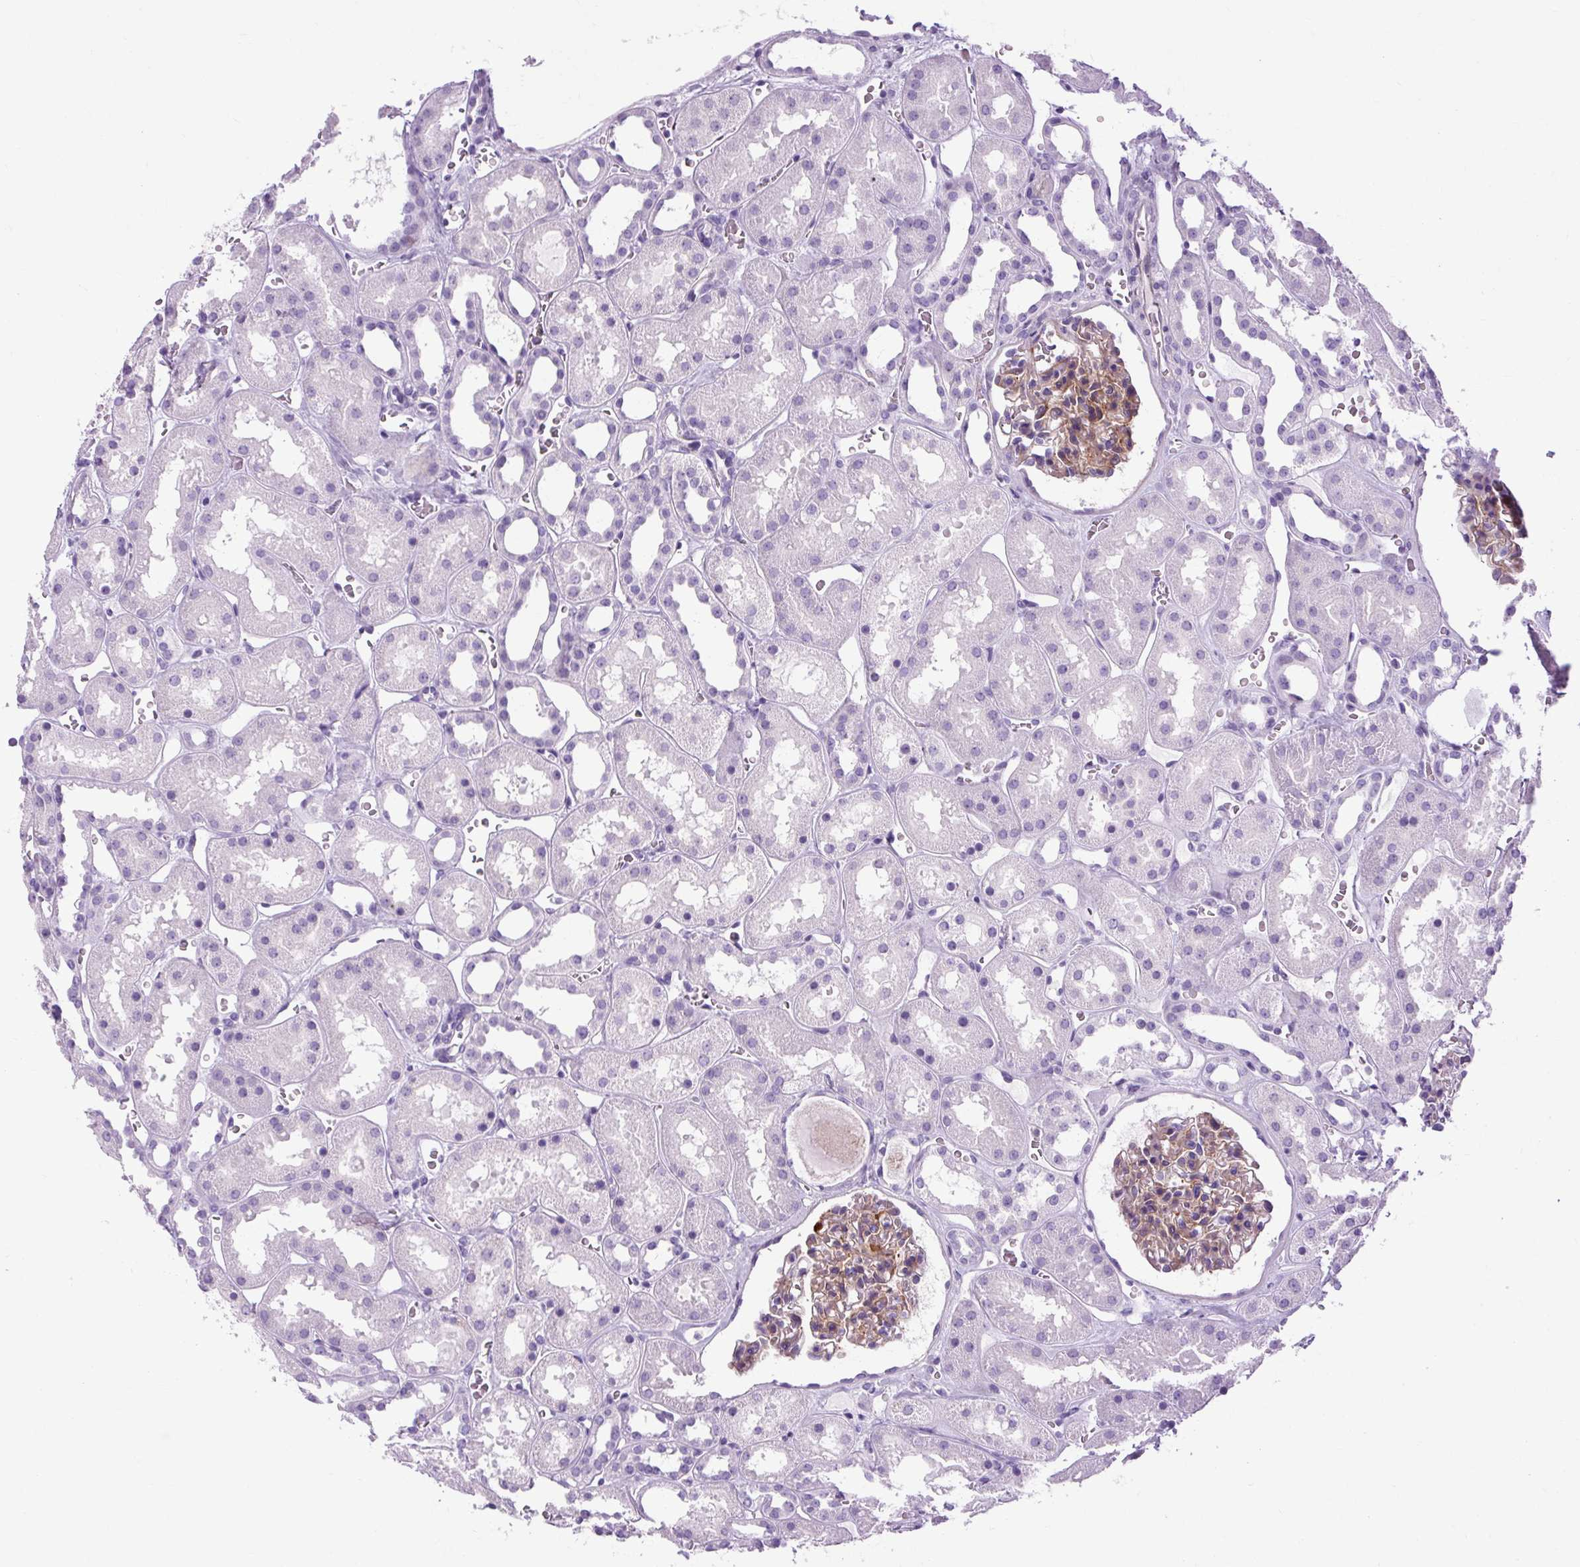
{"staining": {"intensity": "moderate", "quantity": "<25%", "location": "cytoplasmic/membranous"}, "tissue": "kidney", "cell_type": "Cells in glomeruli", "image_type": "normal", "snomed": [{"axis": "morphology", "description": "Normal tissue, NOS"}, {"axis": "topography", "description": "Kidney"}], "caption": "Immunohistochemical staining of normal human kidney reveals <25% levels of moderate cytoplasmic/membranous protein expression in about <25% of cells in glomeruli. (brown staining indicates protein expression, while blue staining denotes nuclei).", "gene": "OOEP", "patient": {"sex": "female", "age": 41}}